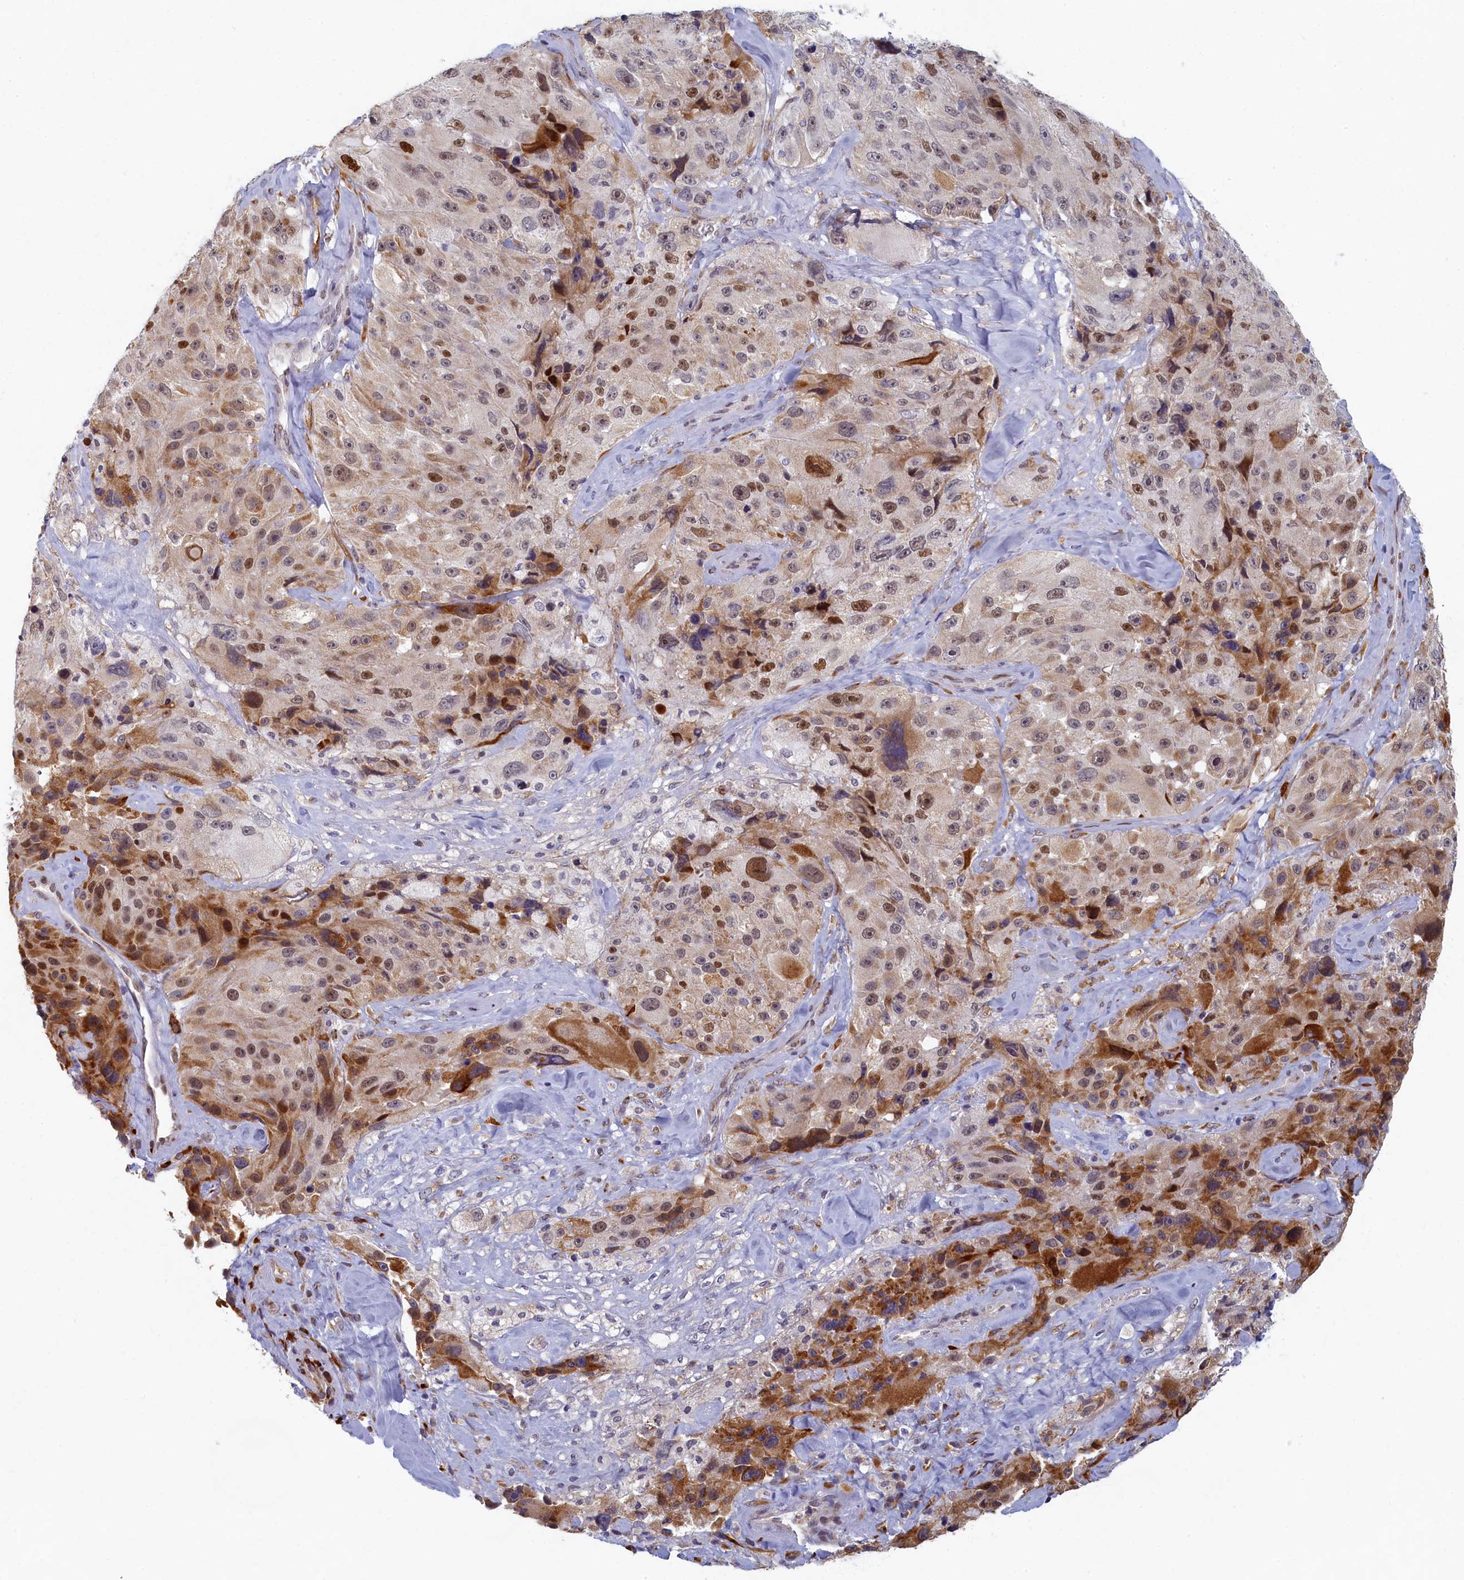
{"staining": {"intensity": "moderate", "quantity": "25%-75%", "location": "cytoplasmic/membranous,nuclear"}, "tissue": "melanoma", "cell_type": "Tumor cells", "image_type": "cancer", "snomed": [{"axis": "morphology", "description": "Malignant melanoma, Metastatic site"}, {"axis": "topography", "description": "Lymph node"}], "caption": "Tumor cells demonstrate medium levels of moderate cytoplasmic/membranous and nuclear positivity in approximately 25%-75% of cells in human melanoma.", "gene": "DNAJC17", "patient": {"sex": "male", "age": 62}}